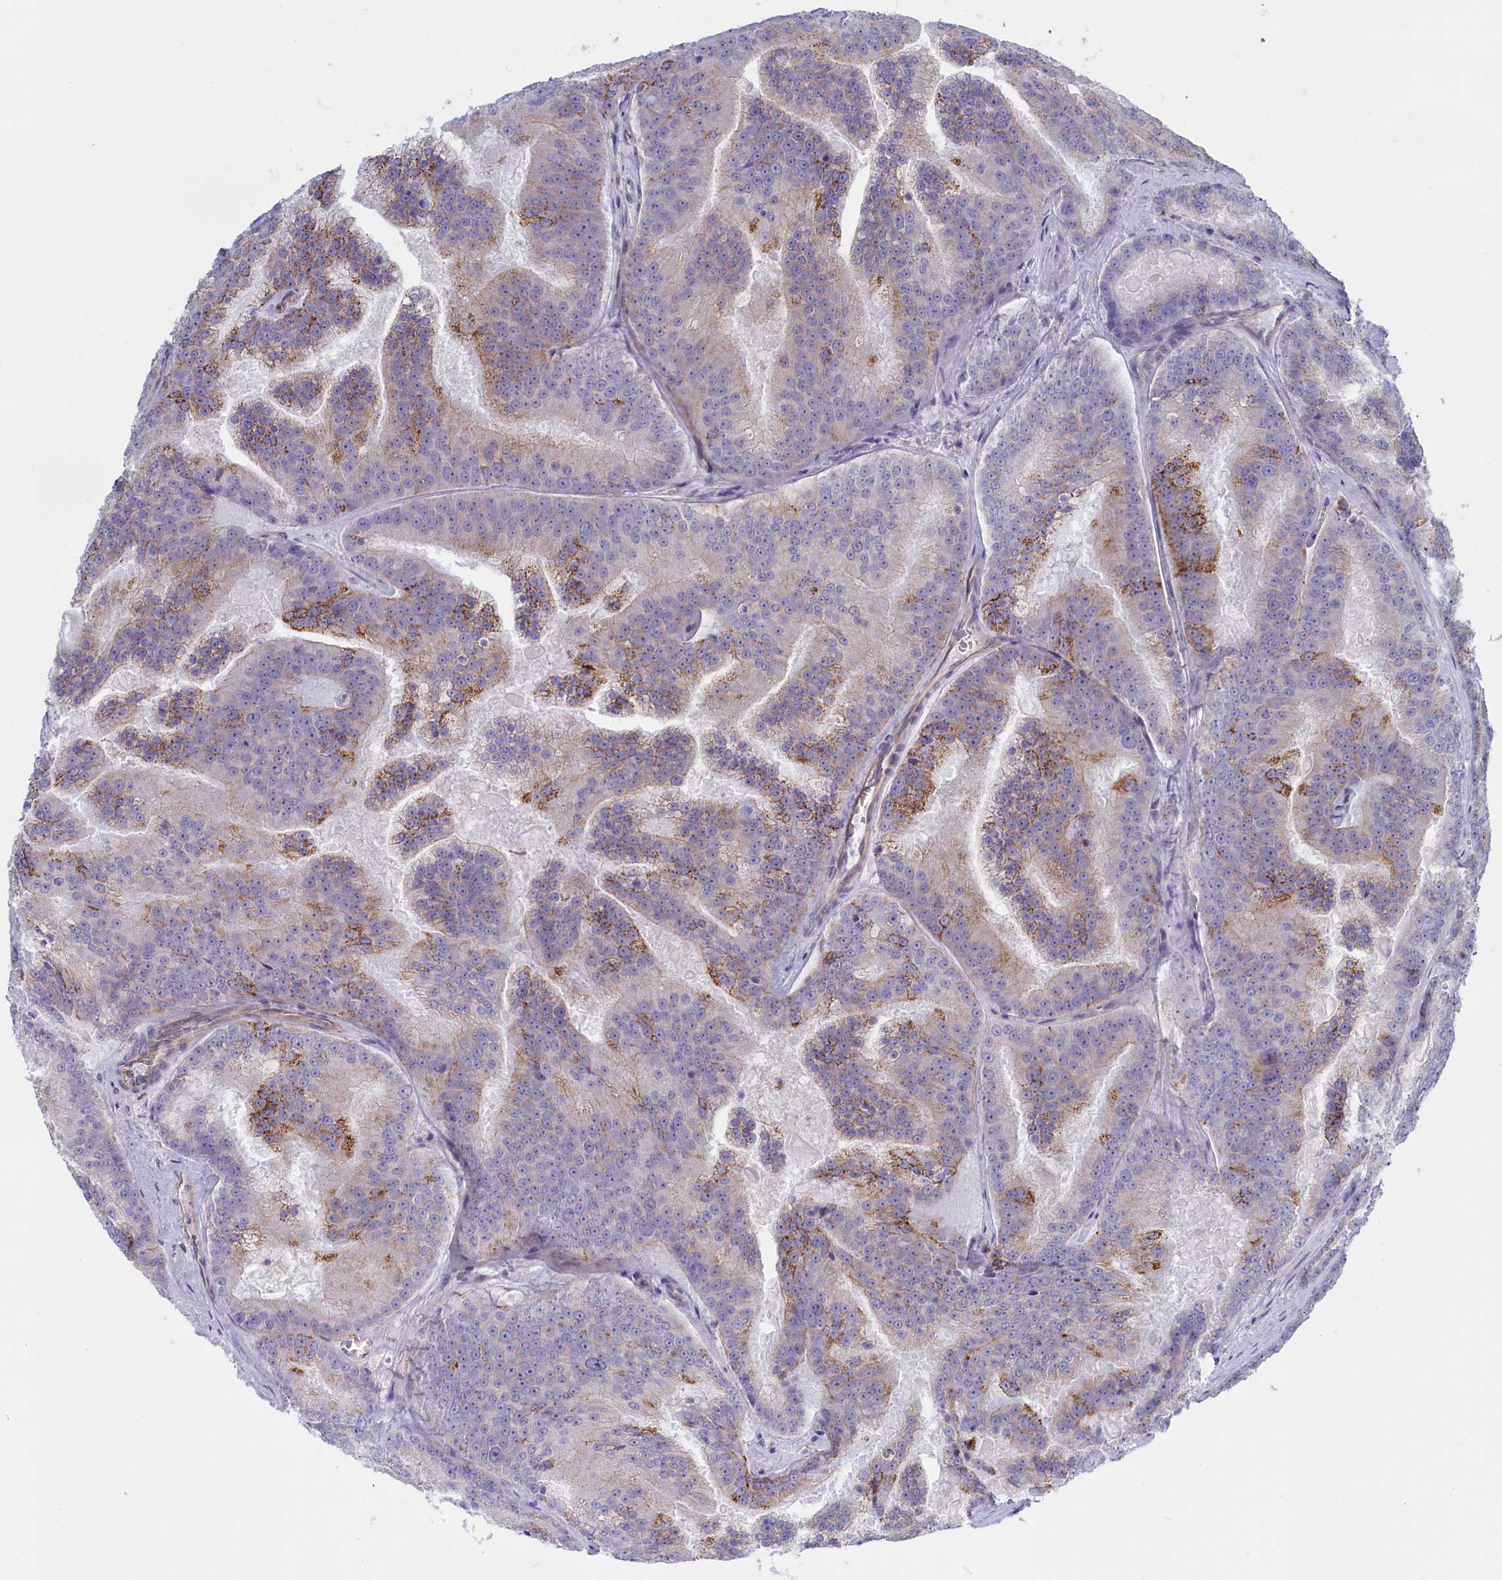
{"staining": {"intensity": "moderate", "quantity": "<25%", "location": "cytoplasmic/membranous"}, "tissue": "prostate cancer", "cell_type": "Tumor cells", "image_type": "cancer", "snomed": [{"axis": "morphology", "description": "Adenocarcinoma, High grade"}, {"axis": "topography", "description": "Prostate"}], "caption": "A histopathology image of human adenocarcinoma (high-grade) (prostate) stained for a protein exhibits moderate cytoplasmic/membranous brown staining in tumor cells.", "gene": "ABCC12", "patient": {"sex": "male", "age": 61}}